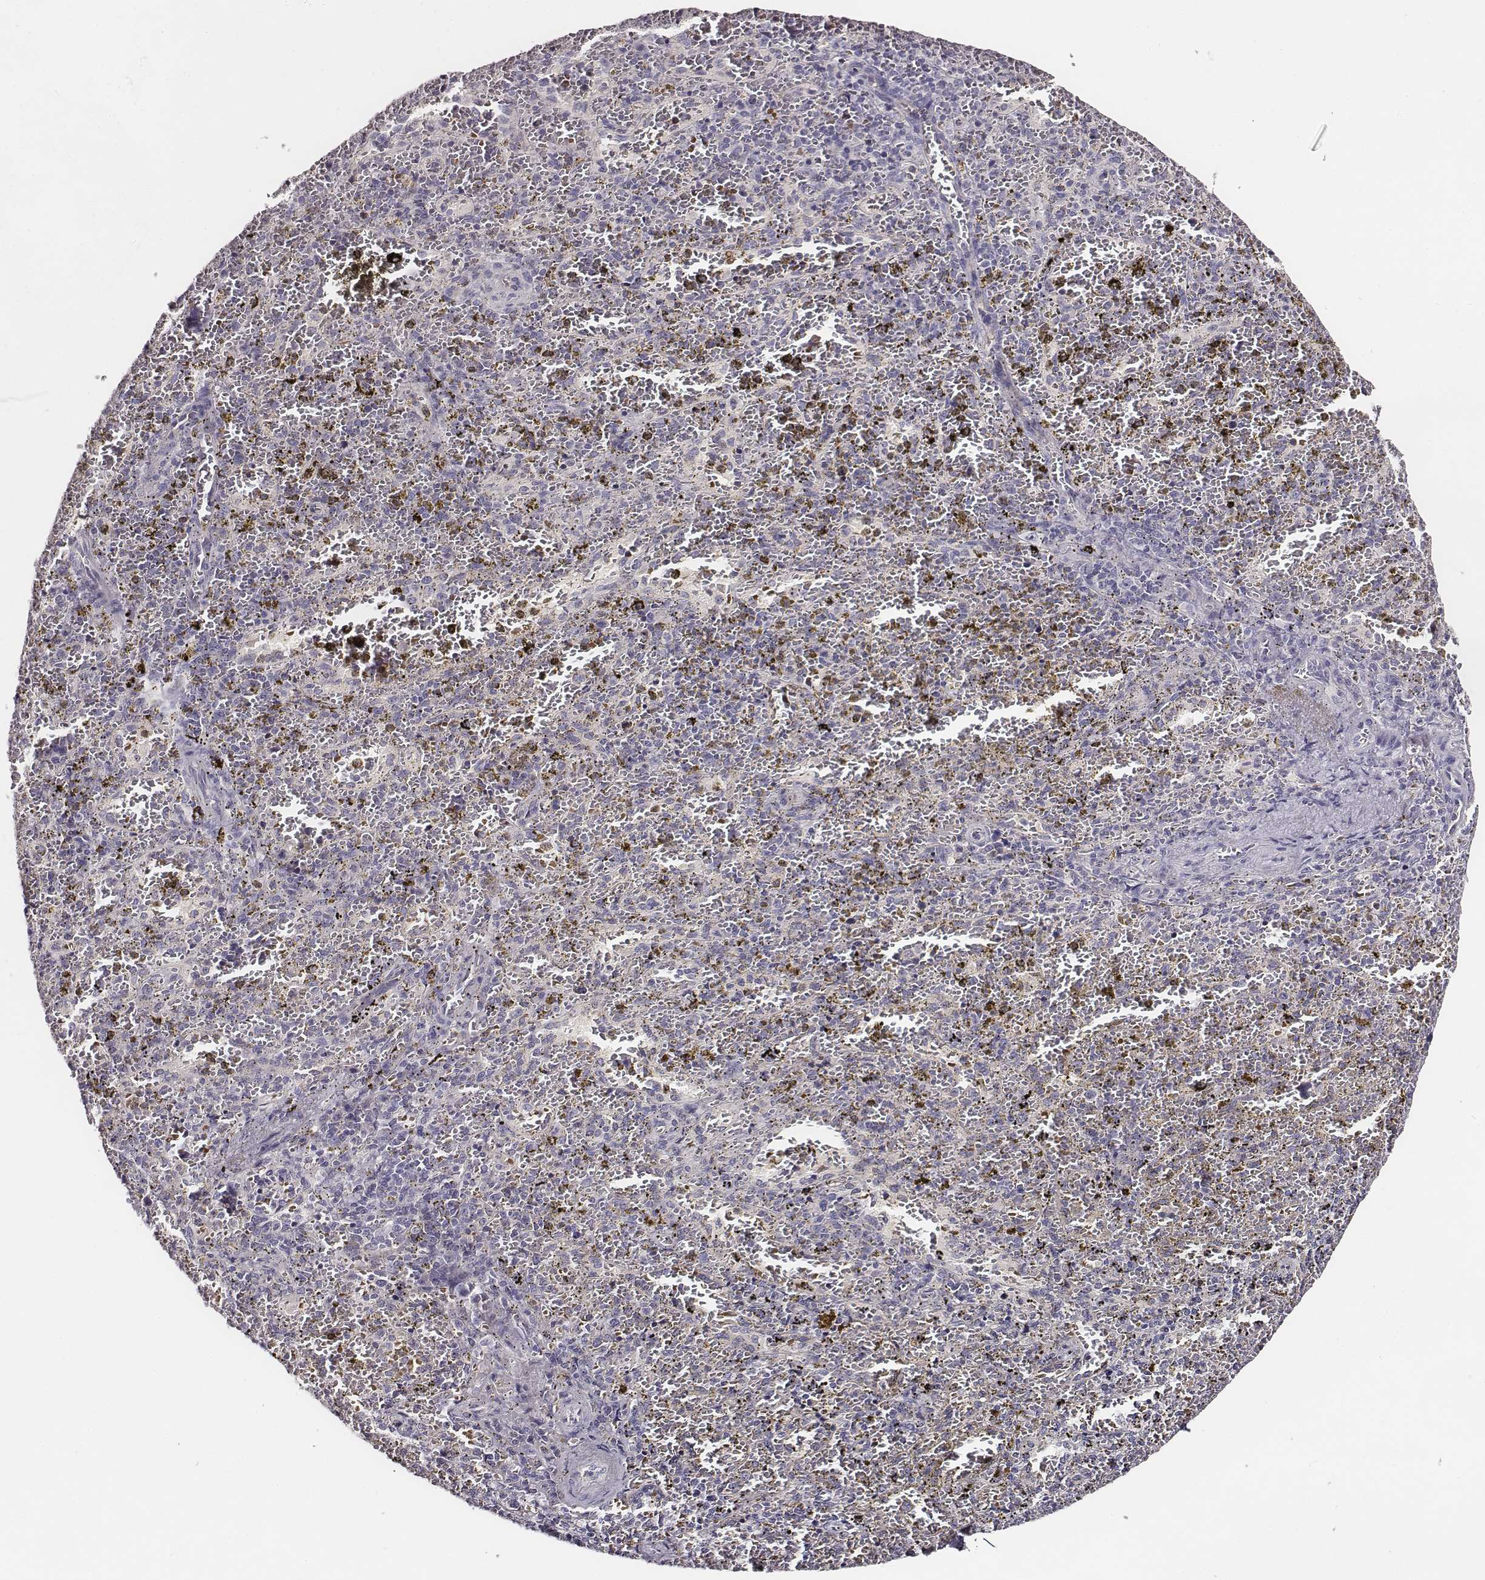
{"staining": {"intensity": "negative", "quantity": "none", "location": "none"}, "tissue": "spleen", "cell_type": "Cells in red pulp", "image_type": "normal", "snomed": [{"axis": "morphology", "description": "Normal tissue, NOS"}, {"axis": "topography", "description": "Spleen"}], "caption": "Immunohistochemistry photomicrograph of normal spleen: human spleen stained with DAB demonstrates no significant protein staining in cells in red pulp. (Stains: DAB (3,3'-diaminobenzidine) IHC with hematoxylin counter stain, Microscopy: brightfield microscopy at high magnification).", "gene": "AADAT", "patient": {"sex": "female", "age": 50}}